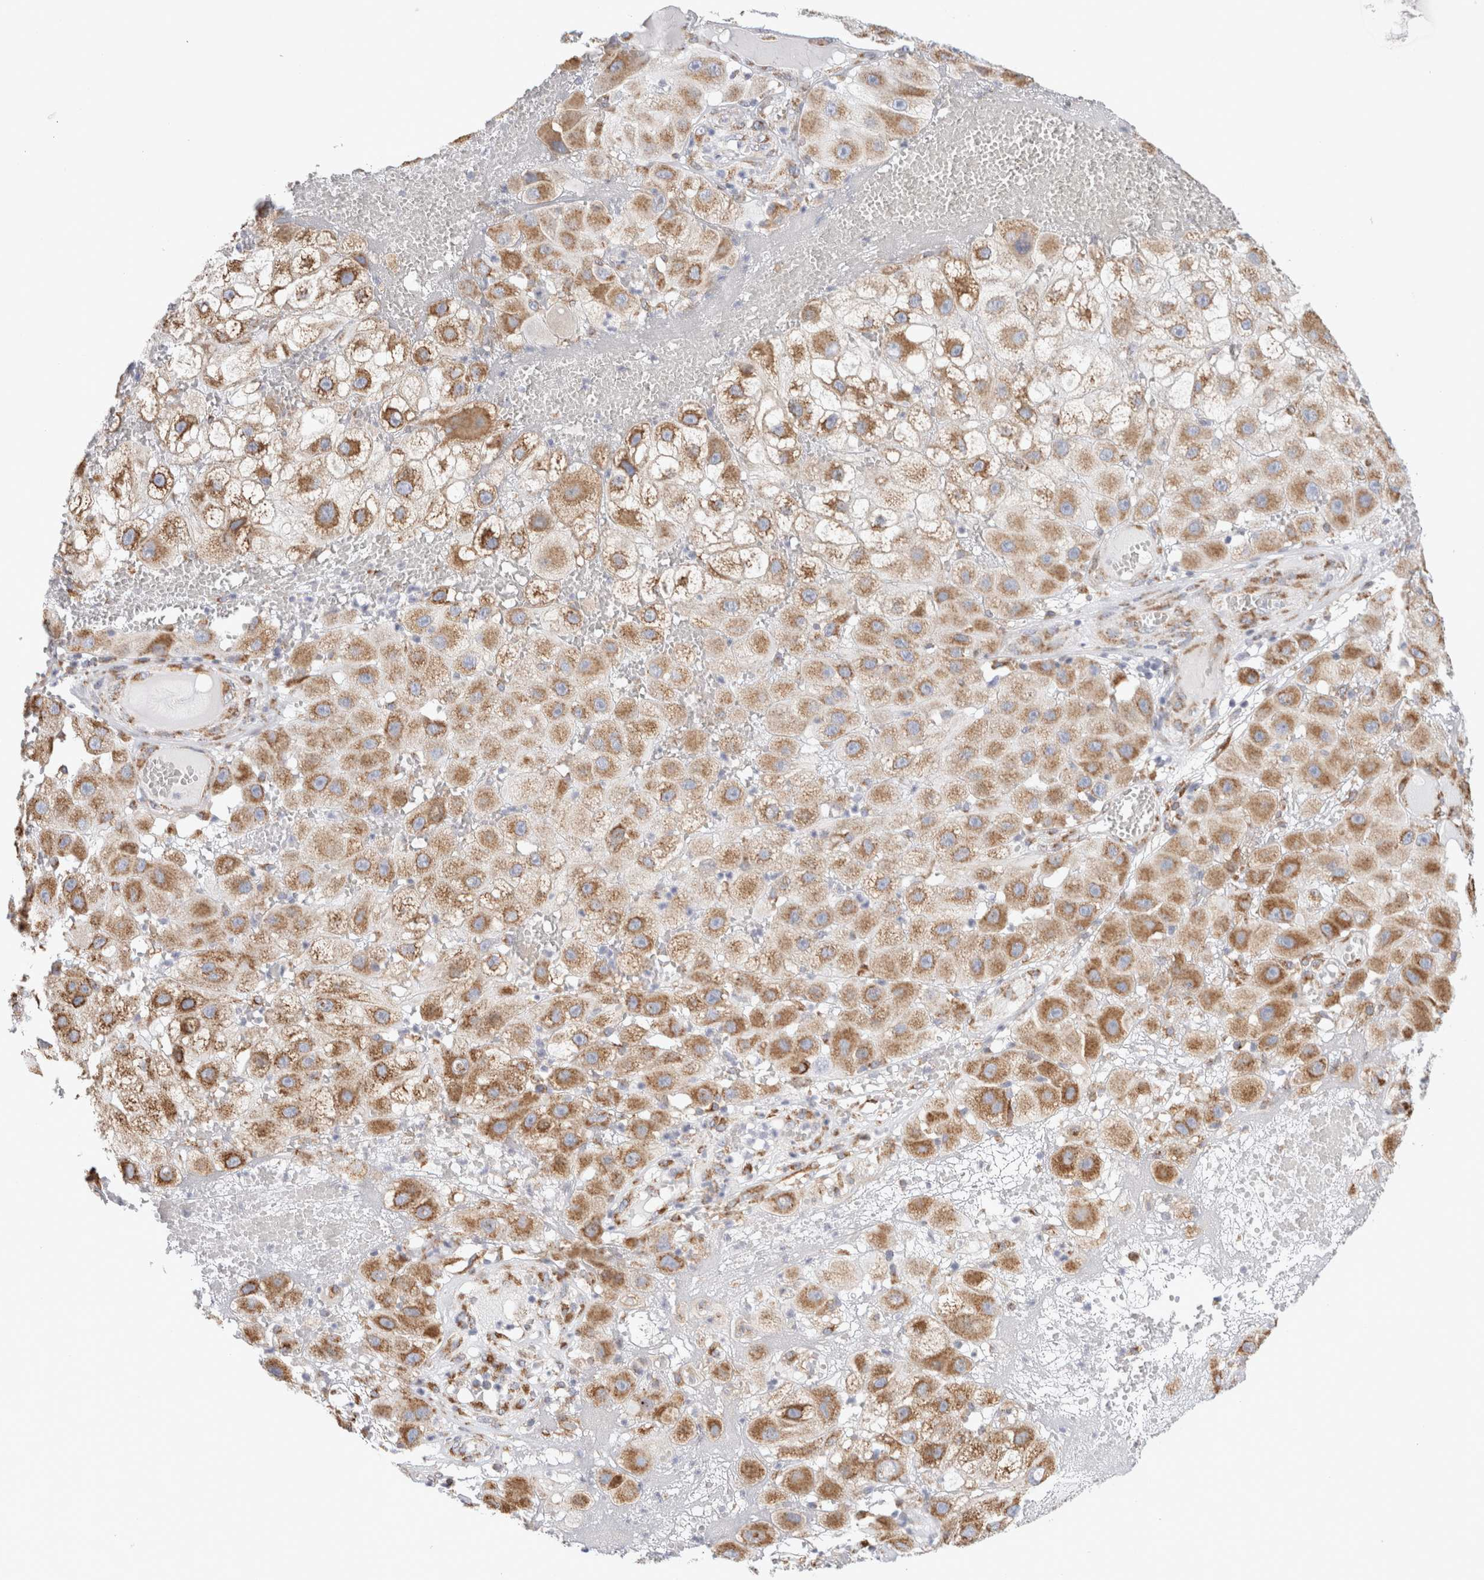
{"staining": {"intensity": "moderate", "quantity": ">75%", "location": "cytoplasmic/membranous"}, "tissue": "melanoma", "cell_type": "Tumor cells", "image_type": "cancer", "snomed": [{"axis": "morphology", "description": "Malignant melanoma, NOS"}, {"axis": "topography", "description": "Skin"}], "caption": "Brown immunohistochemical staining in melanoma exhibits moderate cytoplasmic/membranous expression in approximately >75% of tumor cells. The protein of interest is stained brown, and the nuclei are stained in blue (DAB (3,3'-diaminobenzidine) IHC with brightfield microscopy, high magnification).", "gene": "MCFD2", "patient": {"sex": "female", "age": 81}}